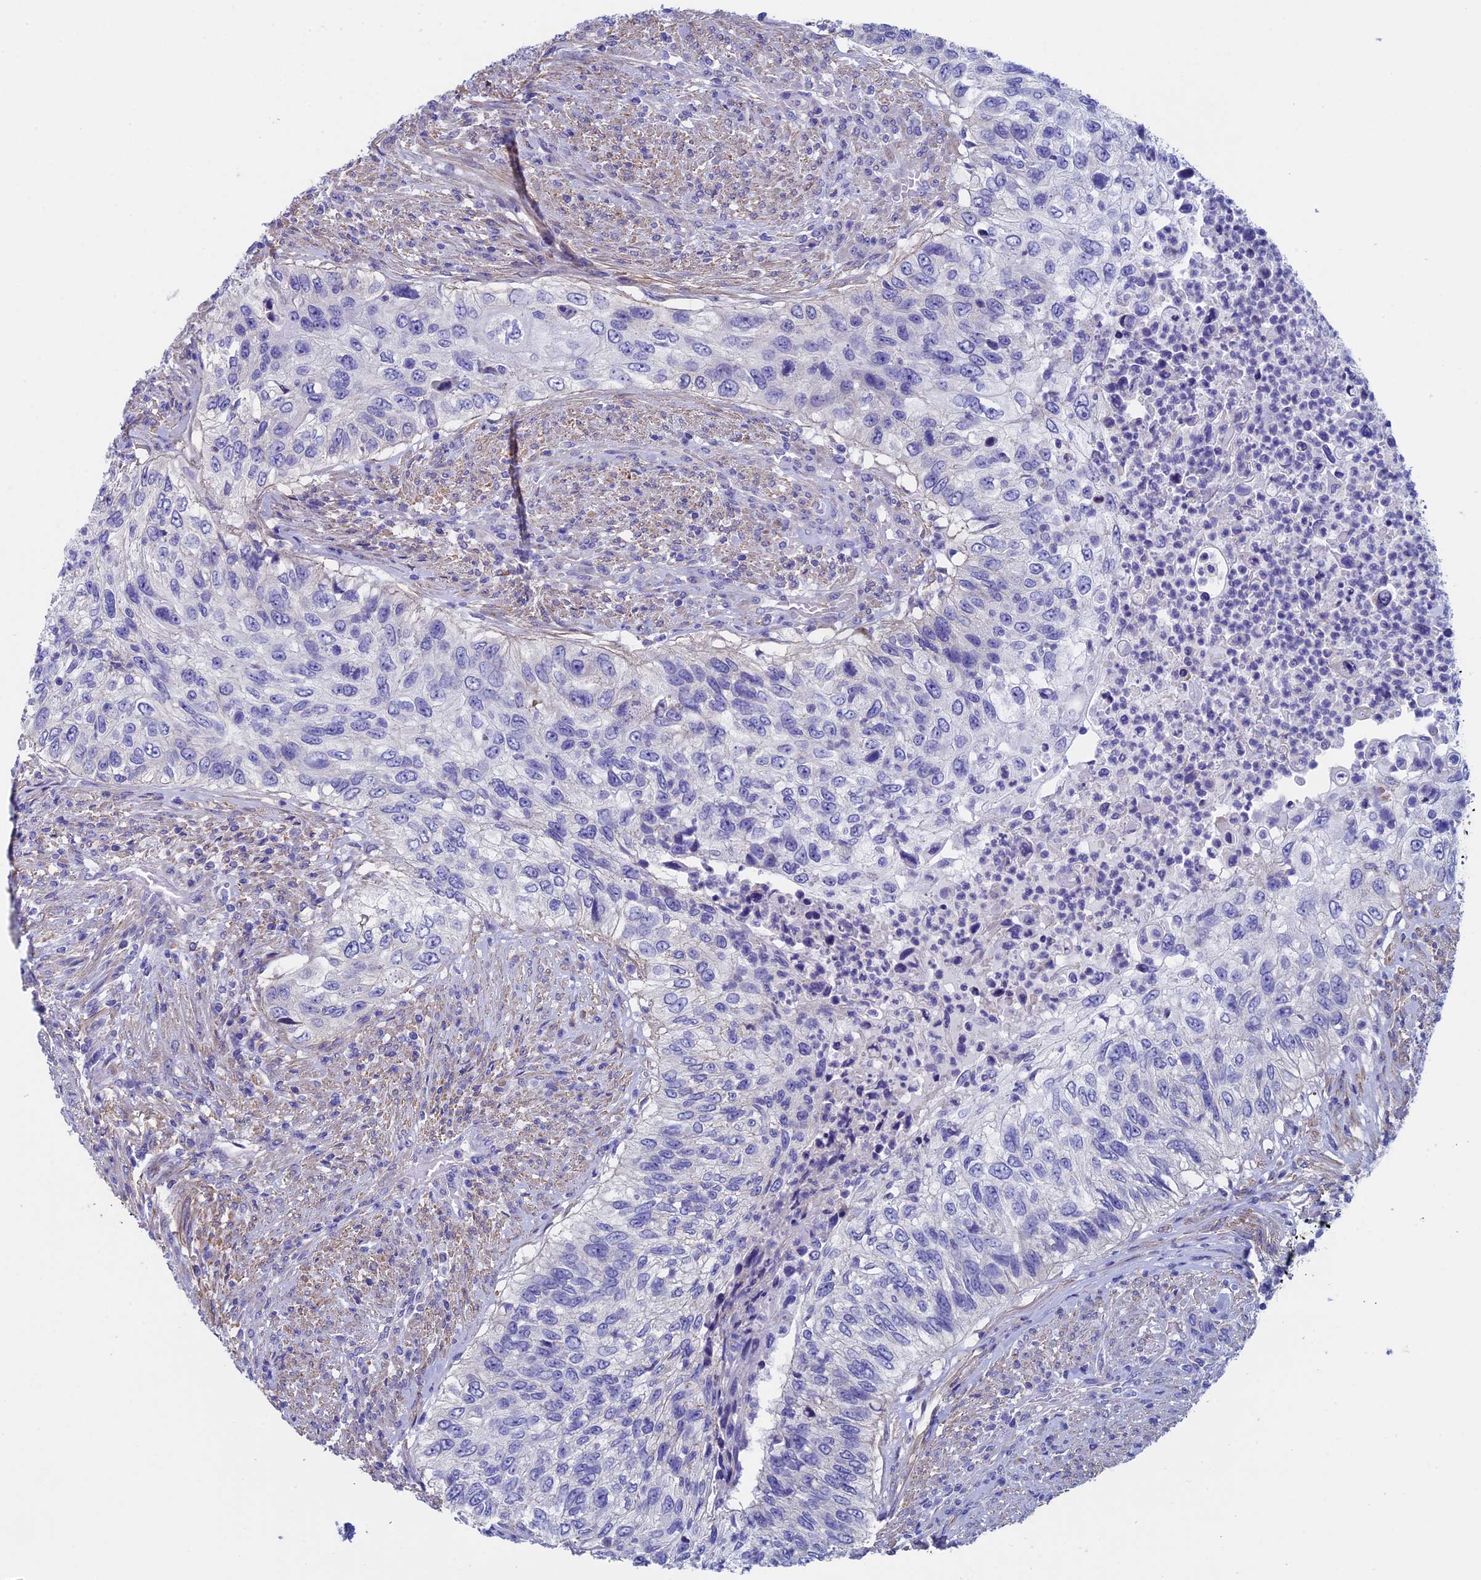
{"staining": {"intensity": "negative", "quantity": "none", "location": "none"}, "tissue": "urothelial cancer", "cell_type": "Tumor cells", "image_type": "cancer", "snomed": [{"axis": "morphology", "description": "Urothelial carcinoma, High grade"}, {"axis": "topography", "description": "Urinary bladder"}], "caption": "The image exhibits no significant positivity in tumor cells of urothelial cancer. Brightfield microscopy of IHC stained with DAB (brown) and hematoxylin (blue), captured at high magnification.", "gene": "ADH7", "patient": {"sex": "female", "age": 60}}